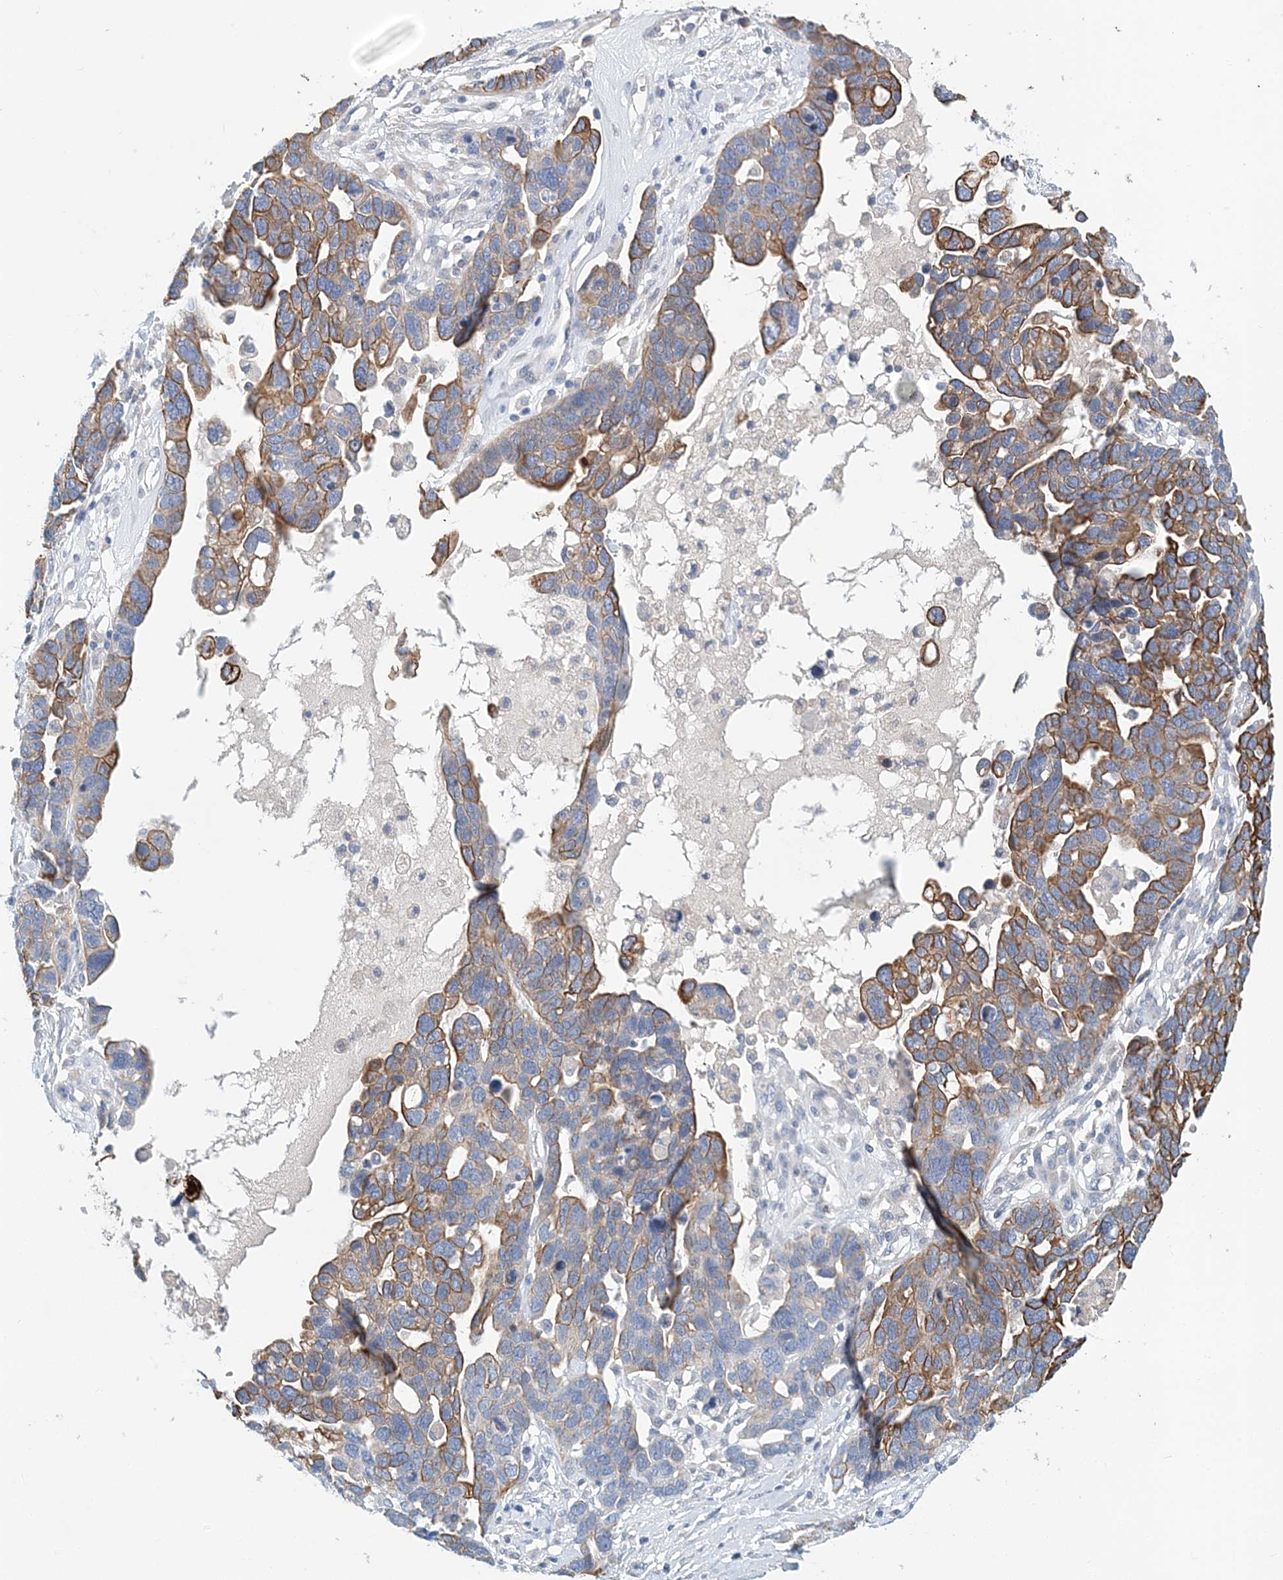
{"staining": {"intensity": "moderate", "quantity": "25%-75%", "location": "cytoplasmic/membranous"}, "tissue": "ovarian cancer", "cell_type": "Tumor cells", "image_type": "cancer", "snomed": [{"axis": "morphology", "description": "Cystadenocarcinoma, serous, NOS"}, {"axis": "topography", "description": "Ovary"}], "caption": "A brown stain labels moderate cytoplasmic/membranous staining of a protein in ovarian cancer (serous cystadenocarcinoma) tumor cells. (Stains: DAB (3,3'-diaminobenzidine) in brown, nuclei in blue, Microscopy: brightfield microscopy at high magnification).", "gene": "LRRIQ4", "patient": {"sex": "female", "age": 54}}